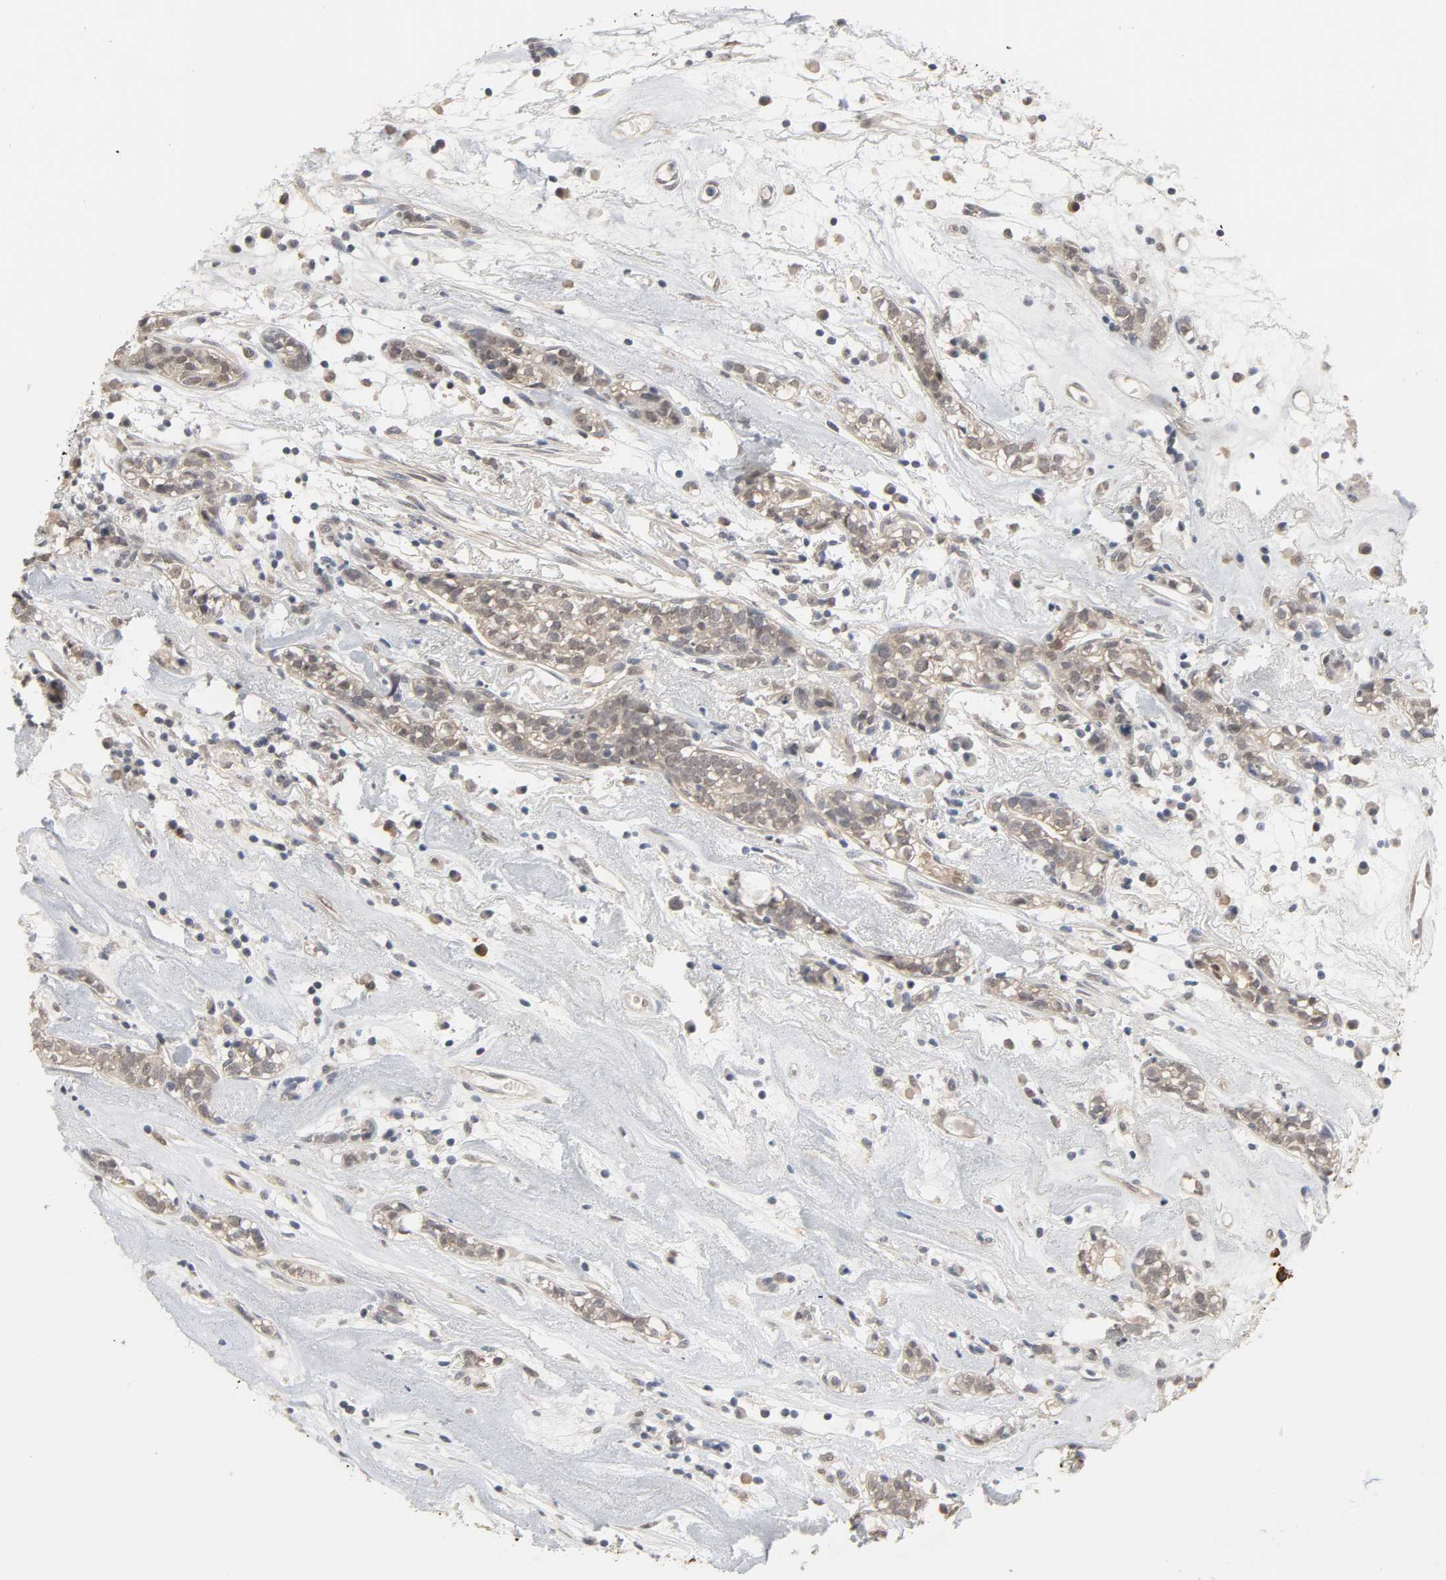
{"staining": {"intensity": "weak", "quantity": "25%-75%", "location": "cytoplasmic/membranous"}, "tissue": "head and neck cancer", "cell_type": "Tumor cells", "image_type": "cancer", "snomed": [{"axis": "morphology", "description": "Adenocarcinoma, NOS"}, {"axis": "topography", "description": "Salivary gland"}, {"axis": "topography", "description": "Head-Neck"}], "caption": "Brown immunohistochemical staining in head and neck adenocarcinoma demonstrates weak cytoplasmic/membranous staining in about 25%-75% of tumor cells.", "gene": "ACSS2", "patient": {"sex": "female", "age": 65}}